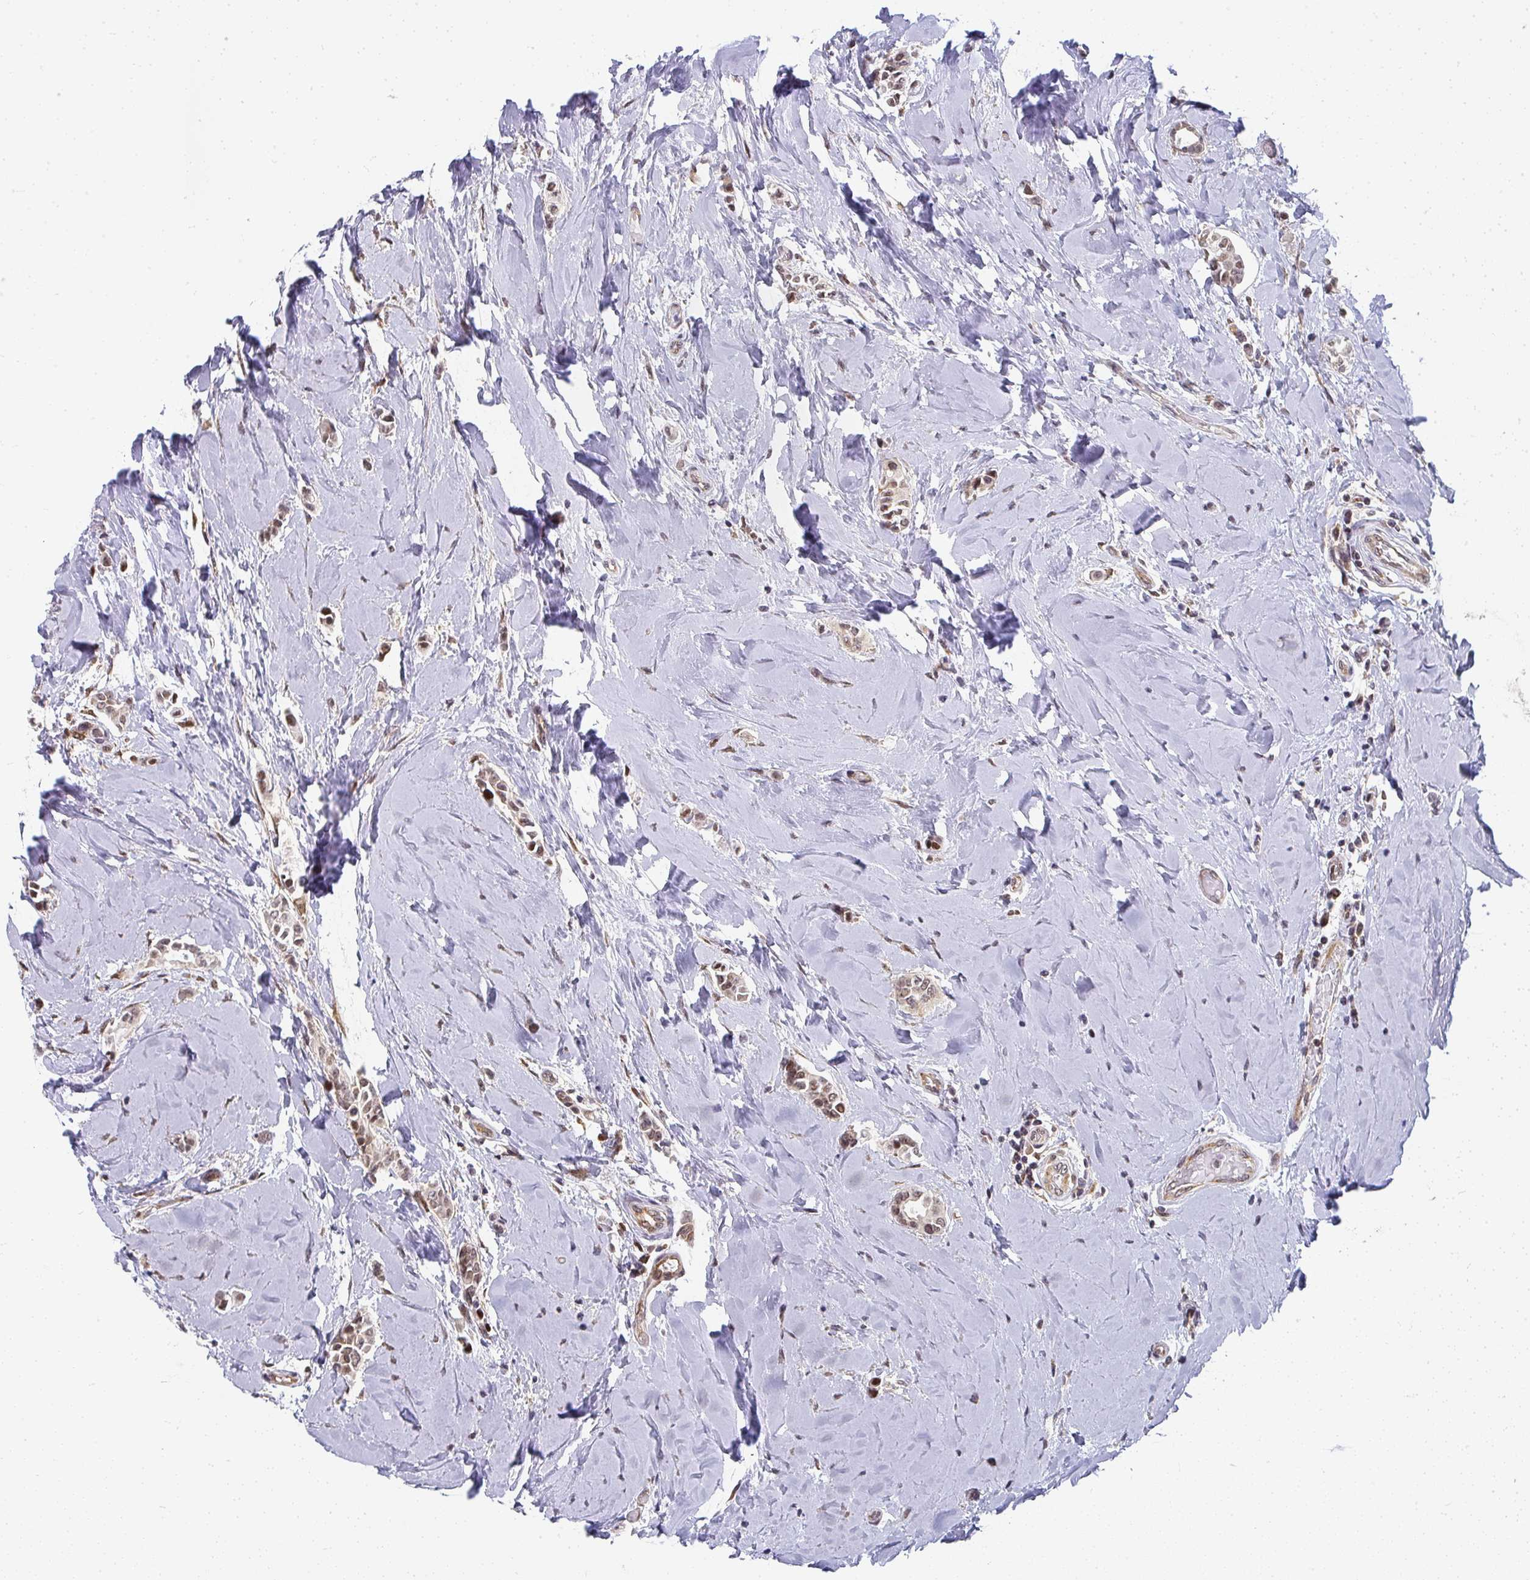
{"staining": {"intensity": "moderate", "quantity": ">75%", "location": "nuclear"}, "tissue": "breast cancer", "cell_type": "Tumor cells", "image_type": "cancer", "snomed": [{"axis": "morphology", "description": "Duct carcinoma"}, {"axis": "topography", "description": "Breast"}], "caption": "An immunohistochemistry (IHC) histopathology image of tumor tissue is shown. Protein staining in brown labels moderate nuclear positivity in breast cancer (infiltrating ductal carcinoma) within tumor cells.", "gene": "SYNCRIP", "patient": {"sex": "female", "age": 64}}